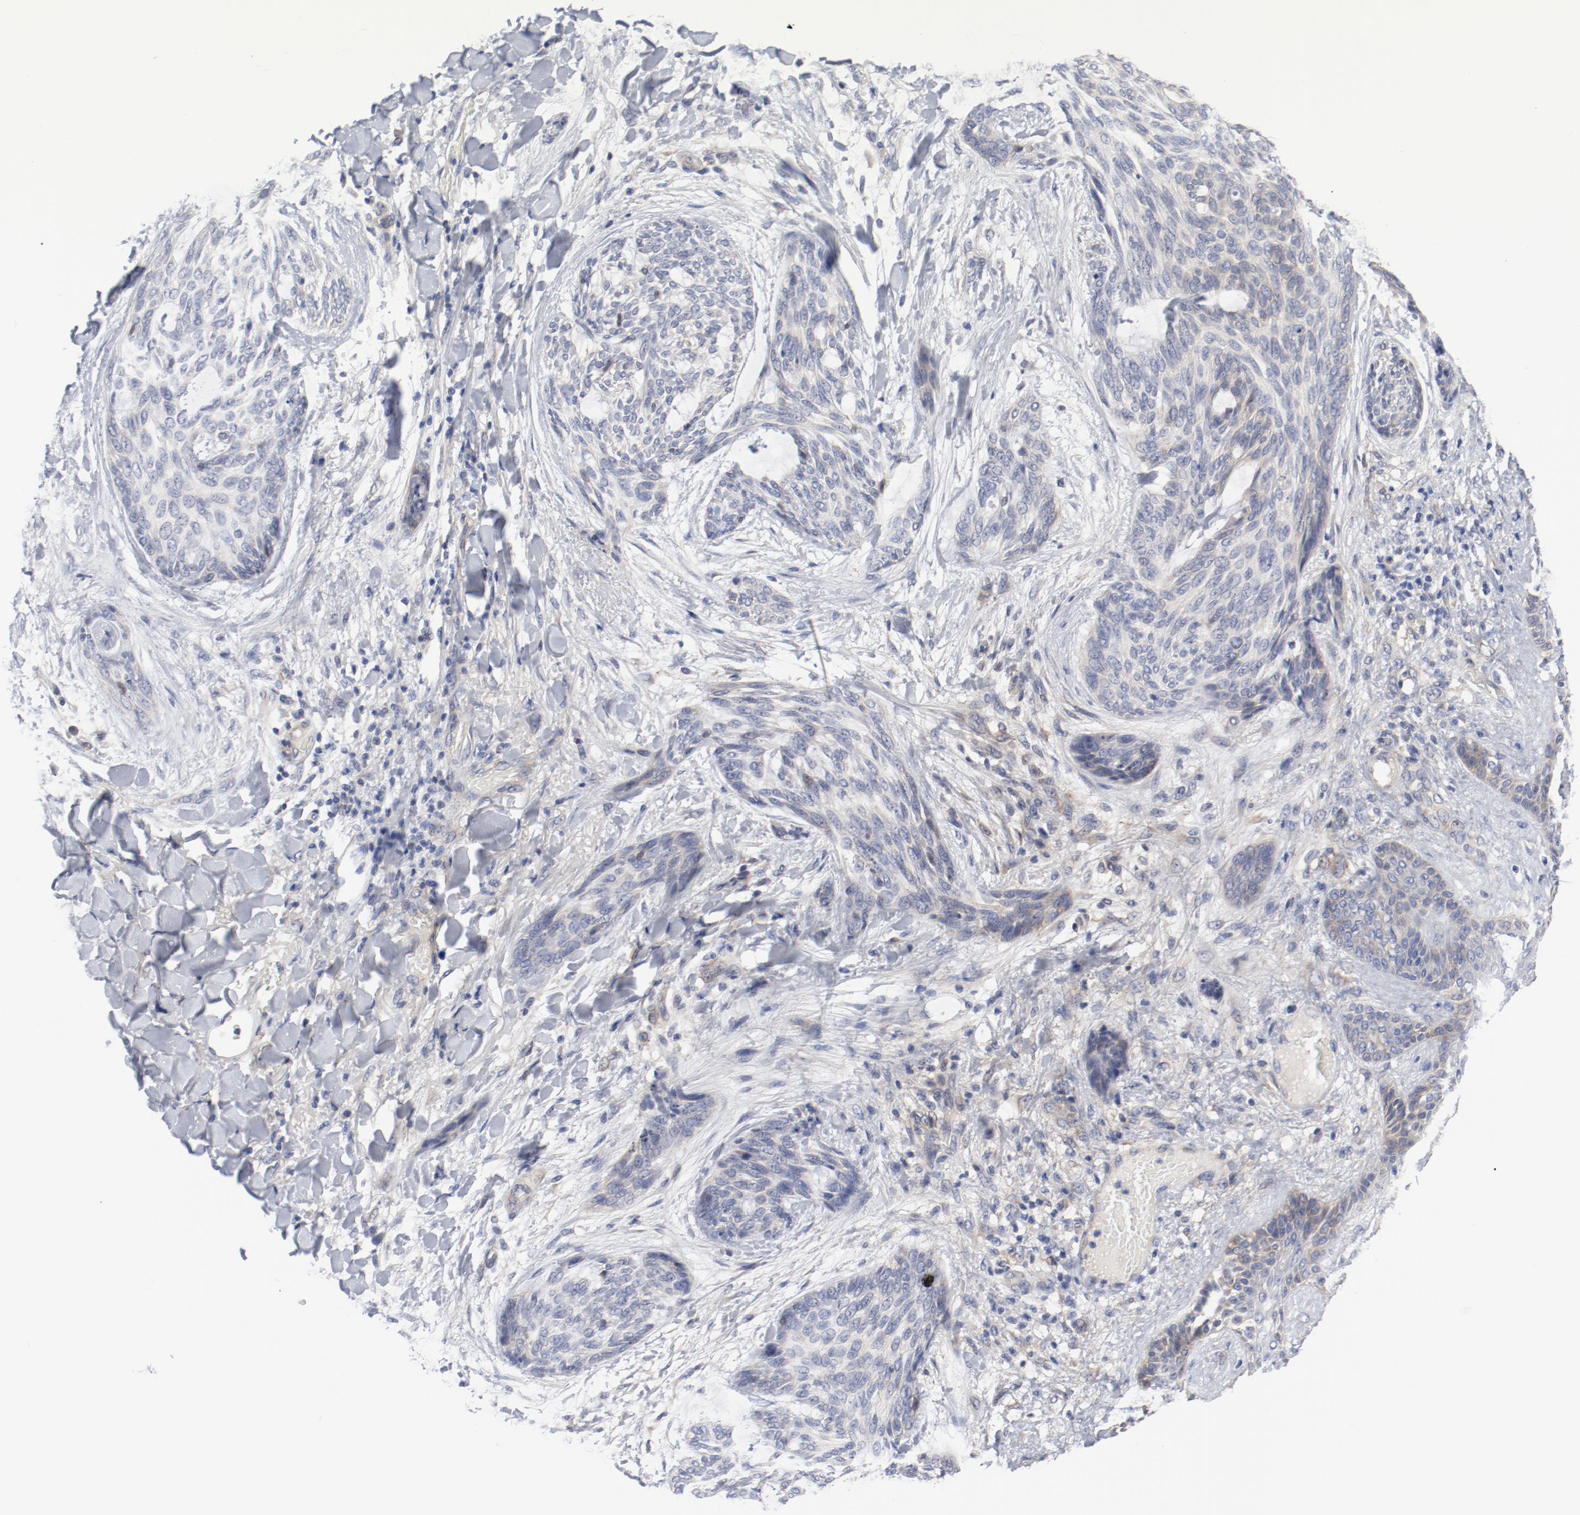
{"staining": {"intensity": "weak", "quantity": "<25%", "location": "cytoplasmic/membranous"}, "tissue": "skin cancer", "cell_type": "Tumor cells", "image_type": "cancer", "snomed": [{"axis": "morphology", "description": "Normal tissue, NOS"}, {"axis": "morphology", "description": "Basal cell carcinoma"}, {"axis": "topography", "description": "Skin"}], "caption": "IHC of human skin basal cell carcinoma reveals no staining in tumor cells.", "gene": "BAD", "patient": {"sex": "female", "age": 71}}